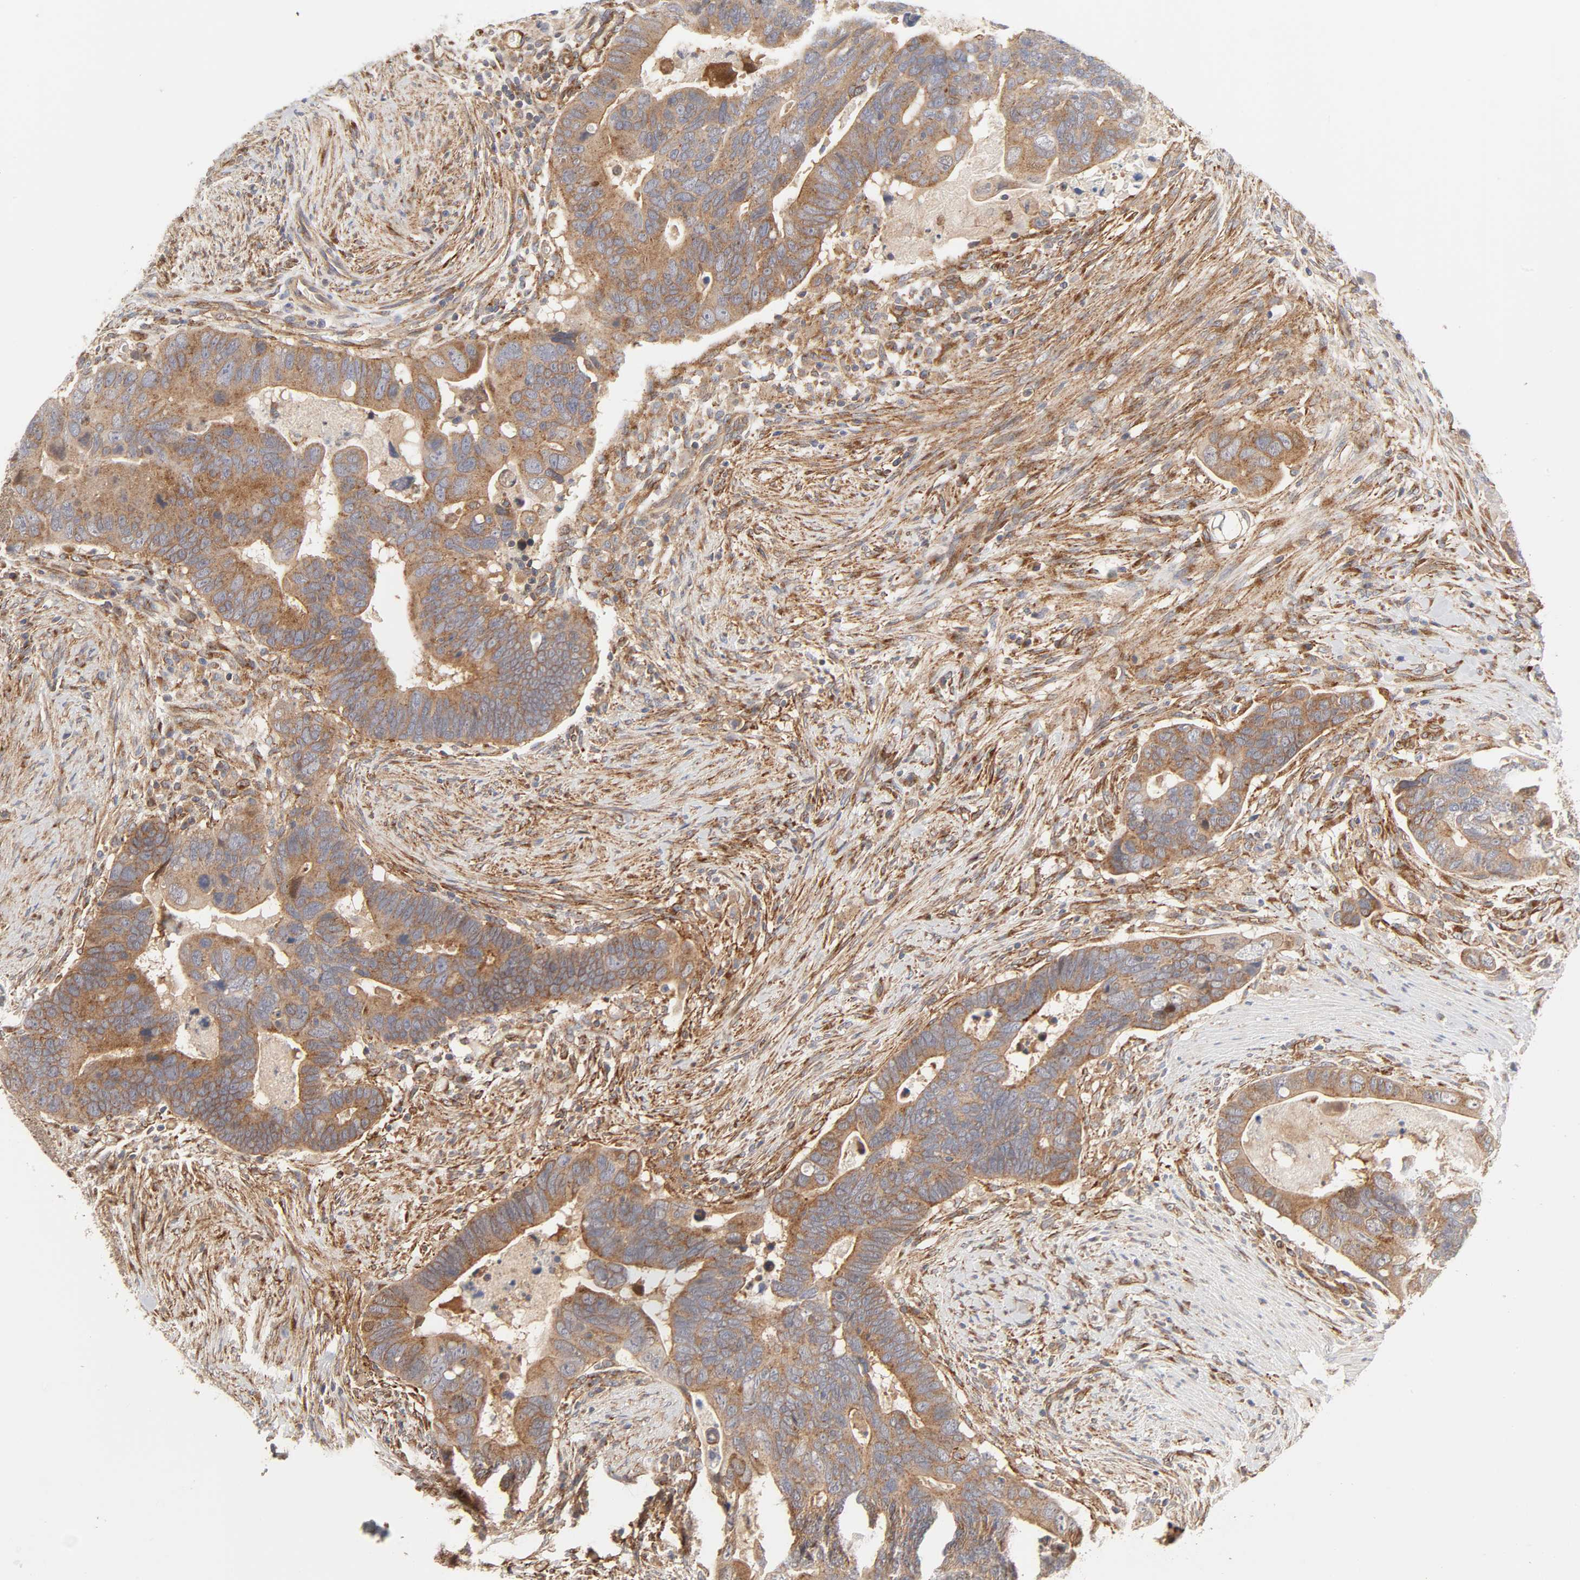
{"staining": {"intensity": "moderate", "quantity": ">75%", "location": "cytoplasmic/membranous"}, "tissue": "colorectal cancer", "cell_type": "Tumor cells", "image_type": "cancer", "snomed": [{"axis": "morphology", "description": "Adenocarcinoma, NOS"}, {"axis": "topography", "description": "Rectum"}], "caption": "Protein expression analysis of adenocarcinoma (colorectal) reveals moderate cytoplasmic/membranous expression in about >75% of tumor cells. Using DAB (brown) and hematoxylin (blue) stains, captured at high magnification using brightfield microscopy.", "gene": "AP2A1", "patient": {"sex": "male", "age": 53}}